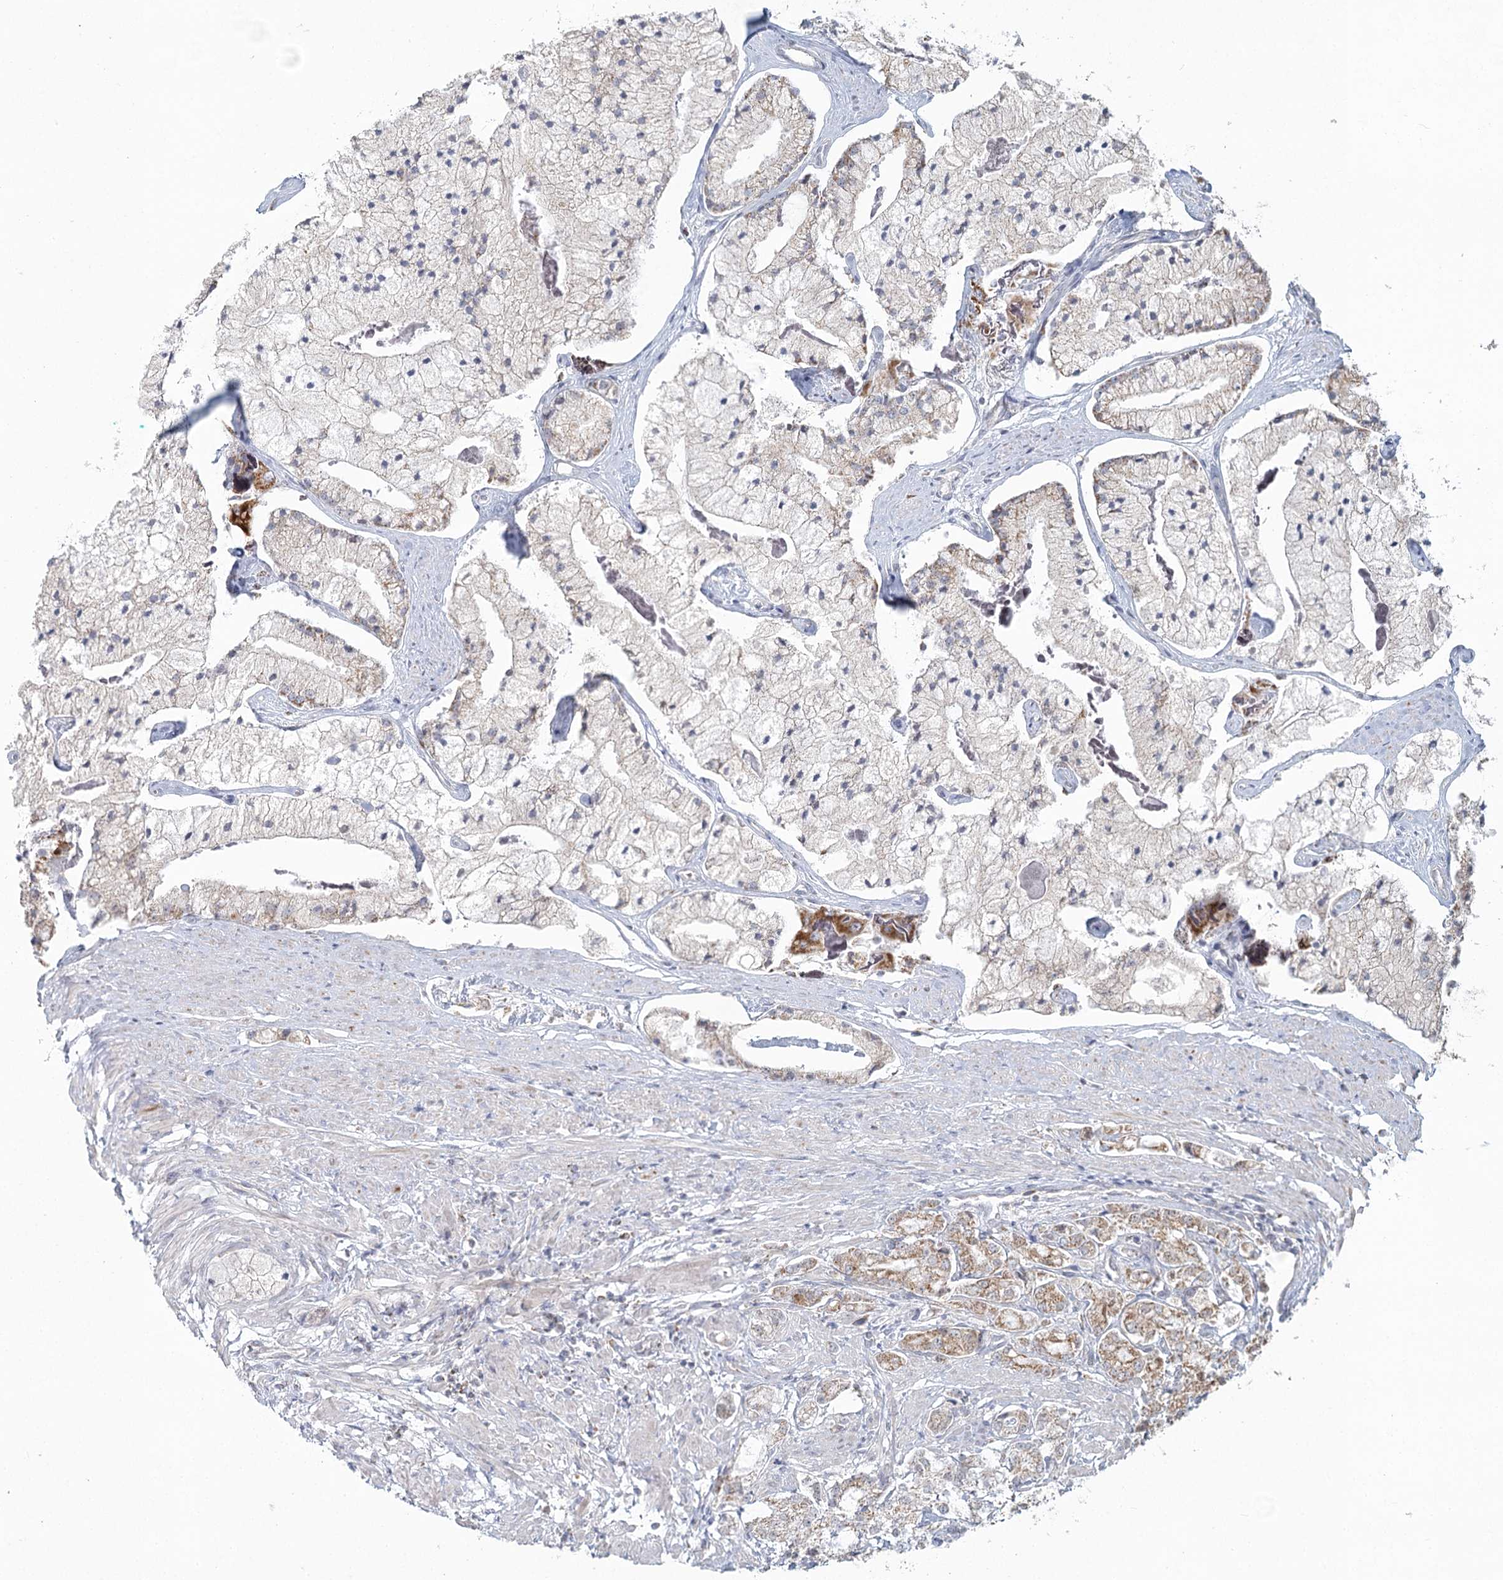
{"staining": {"intensity": "moderate", "quantity": "<25%", "location": "cytoplasmic/membranous"}, "tissue": "prostate cancer", "cell_type": "Tumor cells", "image_type": "cancer", "snomed": [{"axis": "morphology", "description": "Adenocarcinoma, High grade"}, {"axis": "topography", "description": "Prostate"}], "caption": "A histopathology image showing moderate cytoplasmic/membranous staining in approximately <25% of tumor cells in prostate cancer, as visualized by brown immunohistochemical staining.", "gene": "LACTB", "patient": {"sex": "male", "age": 50}}